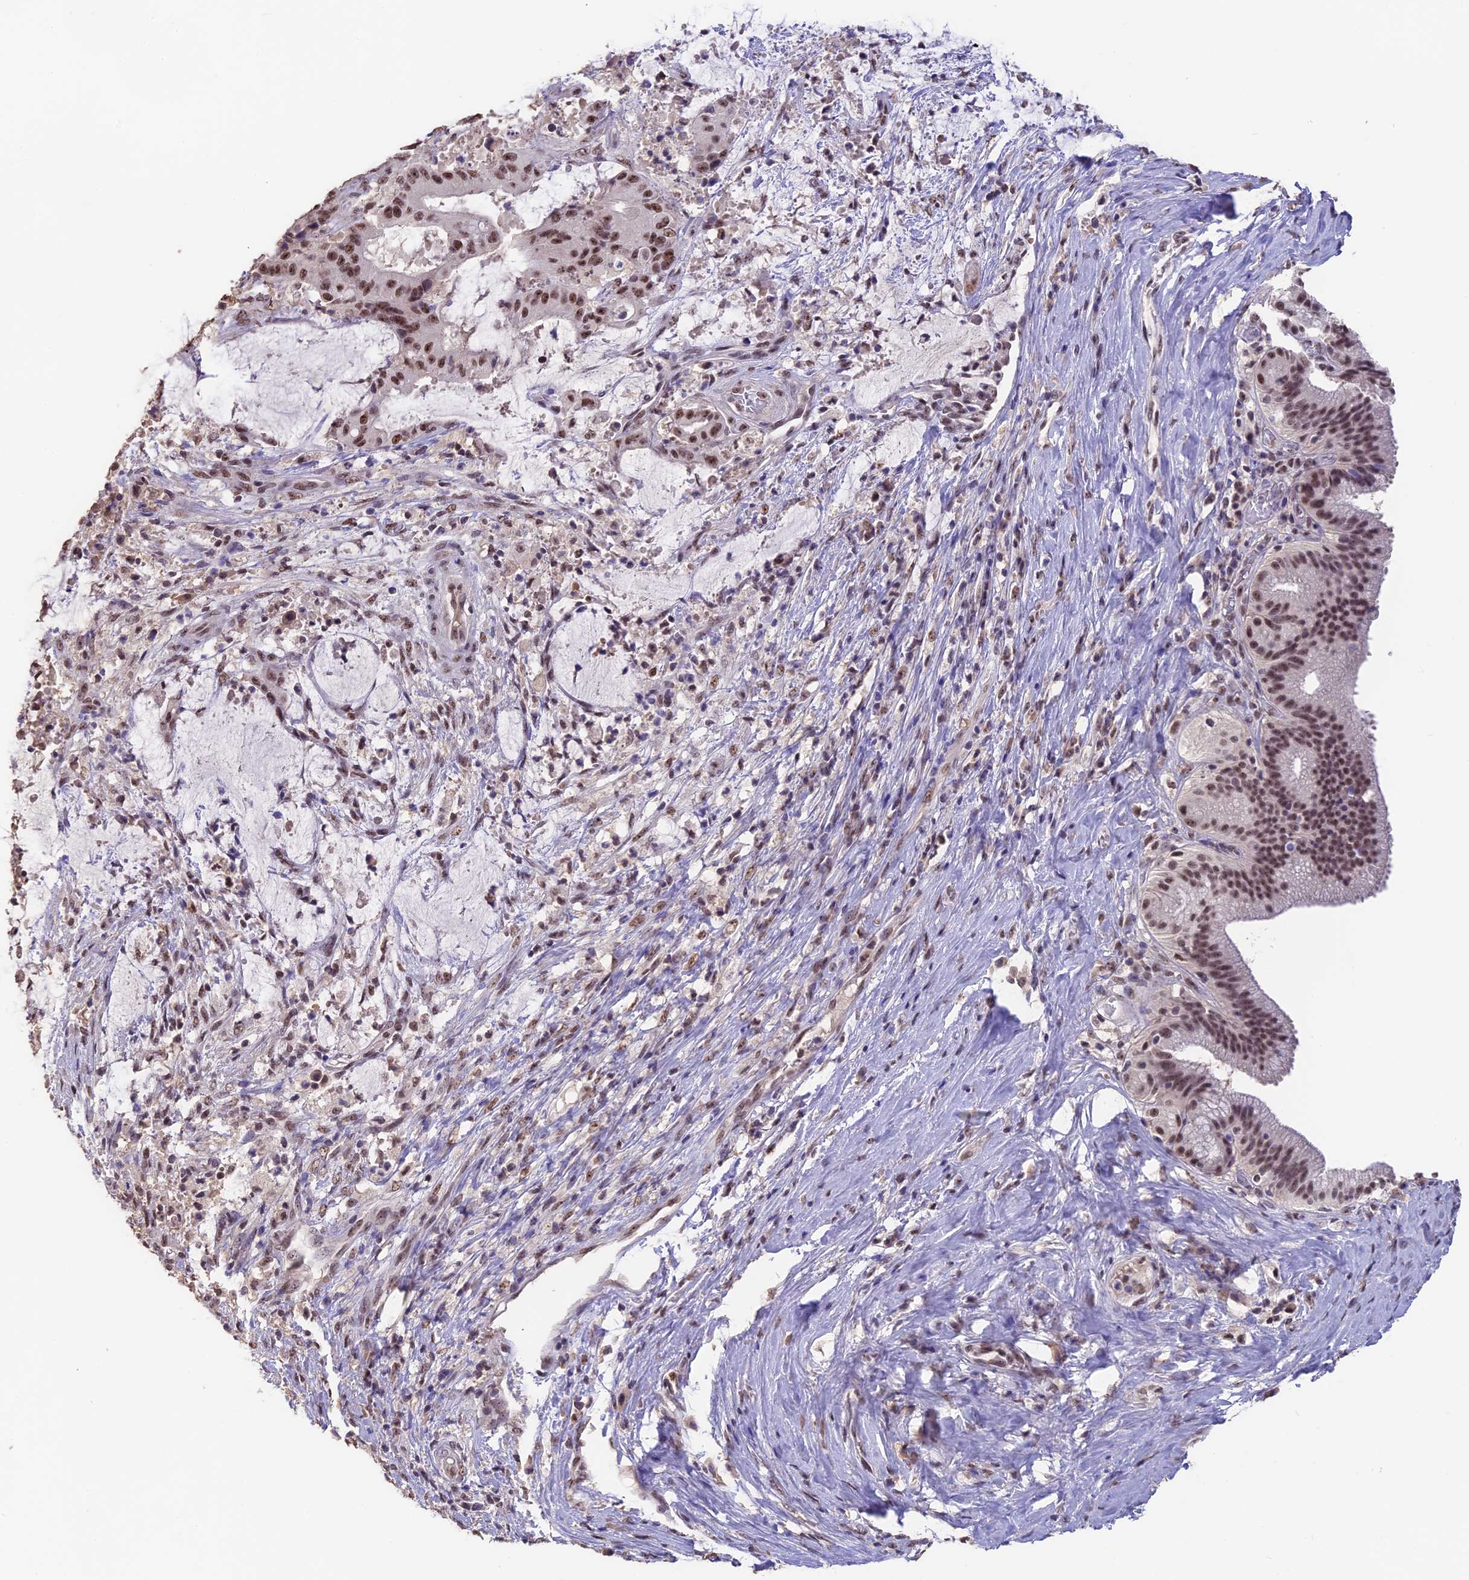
{"staining": {"intensity": "moderate", "quantity": ">75%", "location": "nuclear"}, "tissue": "liver cancer", "cell_type": "Tumor cells", "image_type": "cancer", "snomed": [{"axis": "morphology", "description": "Normal tissue, NOS"}, {"axis": "morphology", "description": "Cholangiocarcinoma"}, {"axis": "topography", "description": "Liver"}, {"axis": "topography", "description": "Peripheral nerve tissue"}], "caption": "Tumor cells reveal medium levels of moderate nuclear expression in approximately >75% of cells in liver cancer (cholangiocarcinoma).", "gene": "SETD2", "patient": {"sex": "female", "age": 73}}